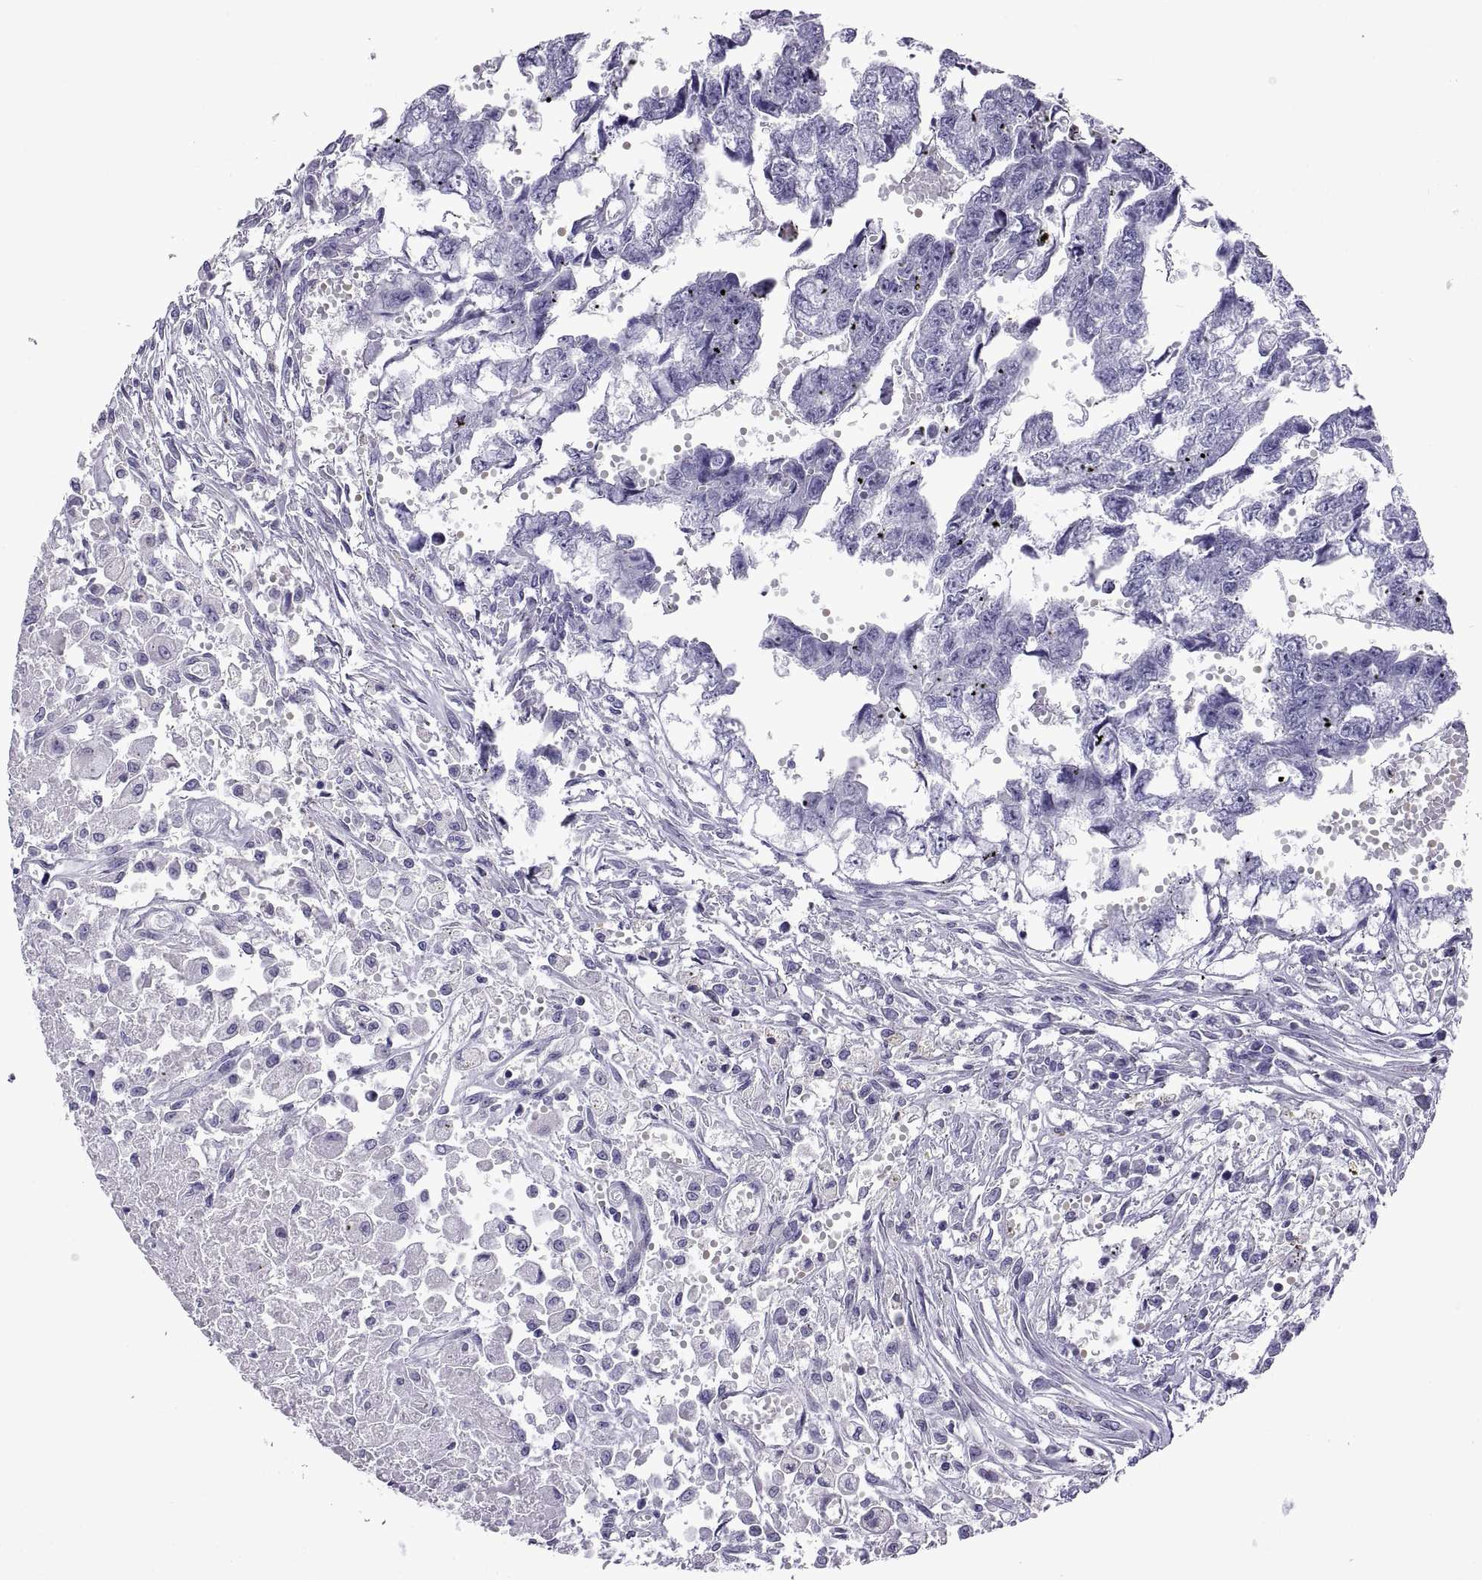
{"staining": {"intensity": "negative", "quantity": "none", "location": "none"}, "tissue": "testis cancer", "cell_type": "Tumor cells", "image_type": "cancer", "snomed": [{"axis": "morphology", "description": "Carcinoma, Embryonal, NOS"}, {"axis": "morphology", "description": "Teratoma, malignant, NOS"}, {"axis": "topography", "description": "Testis"}], "caption": "Immunohistochemistry image of testis embryonal carcinoma stained for a protein (brown), which exhibits no expression in tumor cells.", "gene": "SPDYE1", "patient": {"sex": "male", "age": 44}}